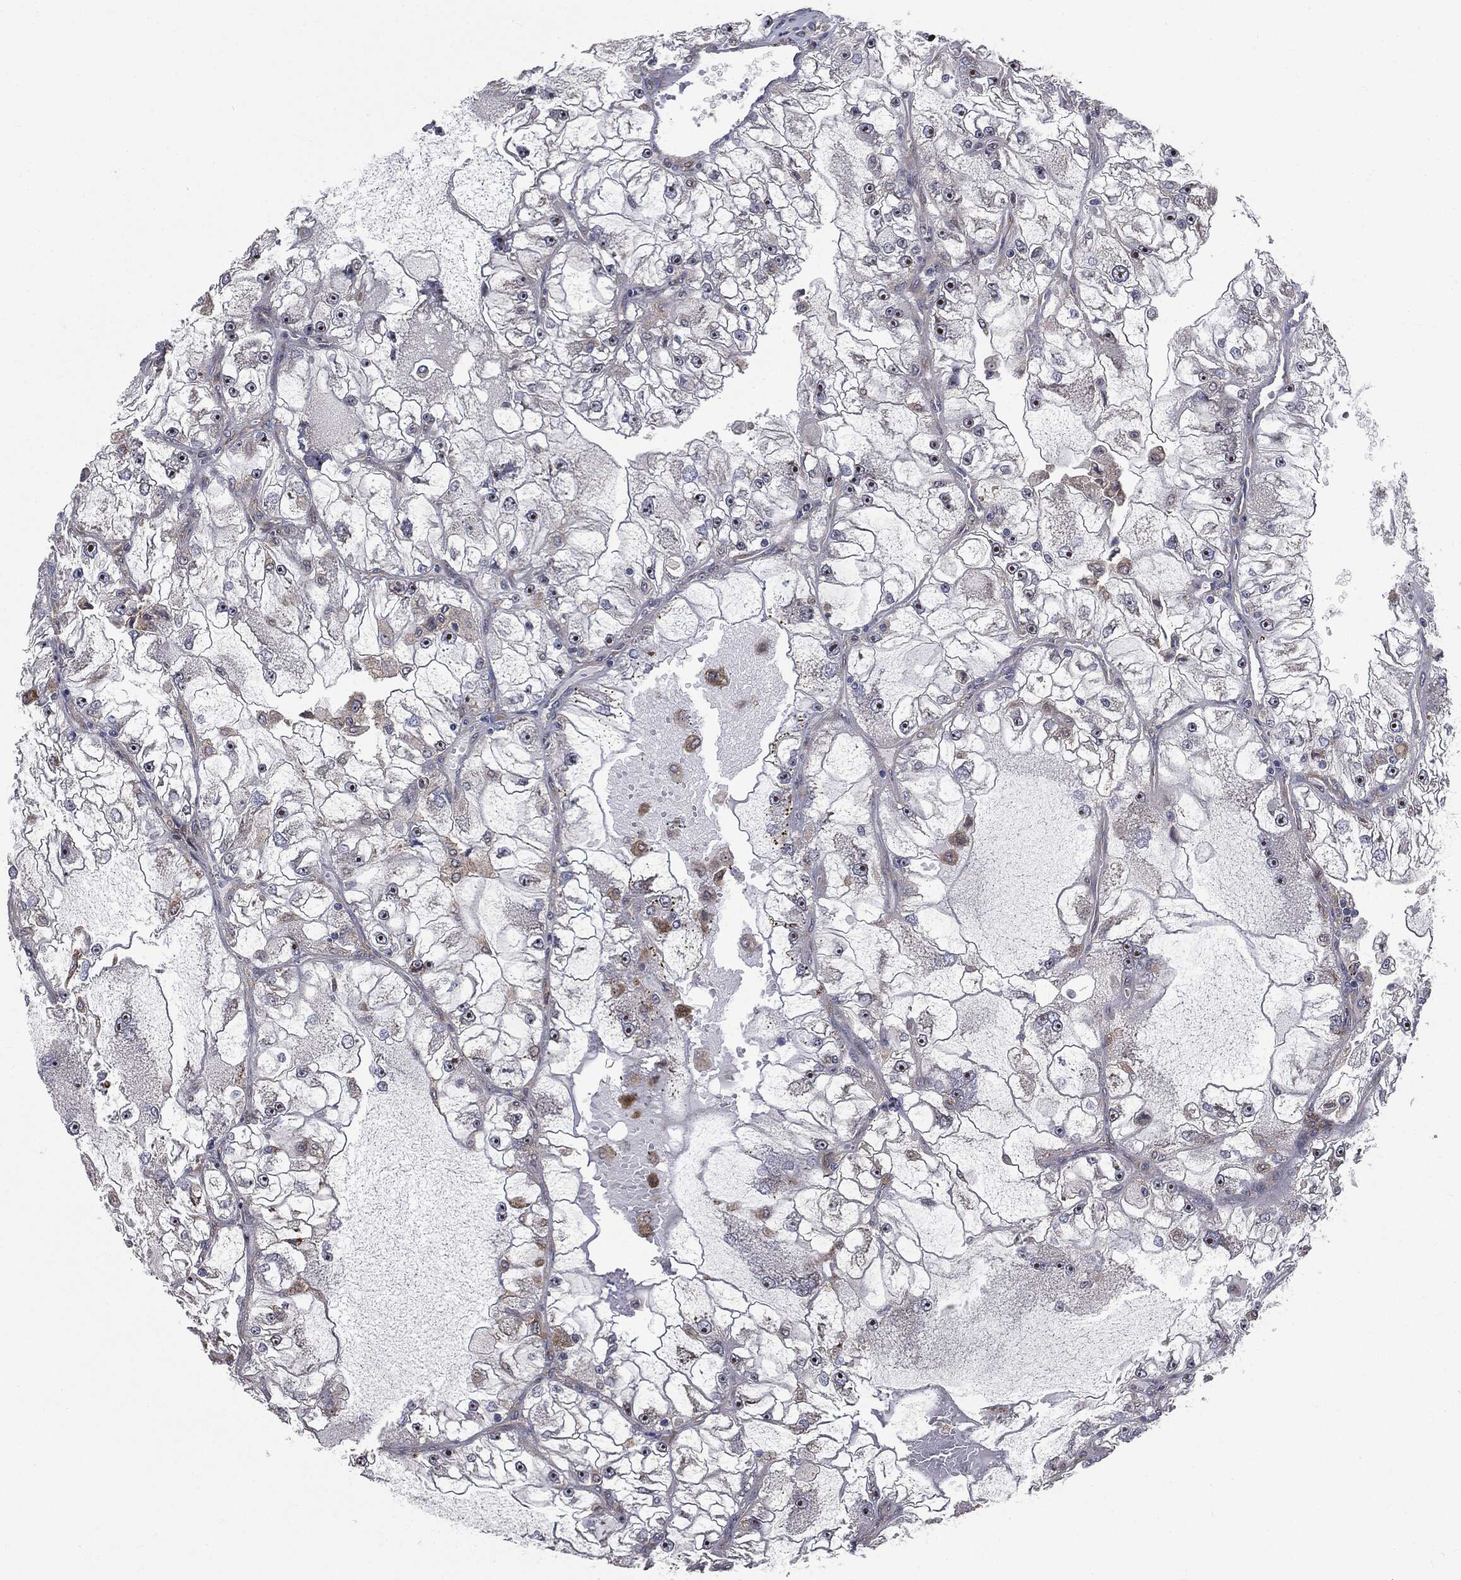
{"staining": {"intensity": "strong", "quantity": "<25%", "location": "nuclear"}, "tissue": "renal cancer", "cell_type": "Tumor cells", "image_type": "cancer", "snomed": [{"axis": "morphology", "description": "Adenocarcinoma, NOS"}, {"axis": "topography", "description": "Kidney"}], "caption": "There is medium levels of strong nuclear expression in tumor cells of renal cancer, as demonstrated by immunohistochemical staining (brown color).", "gene": "TRMT1L", "patient": {"sex": "female", "age": 72}}